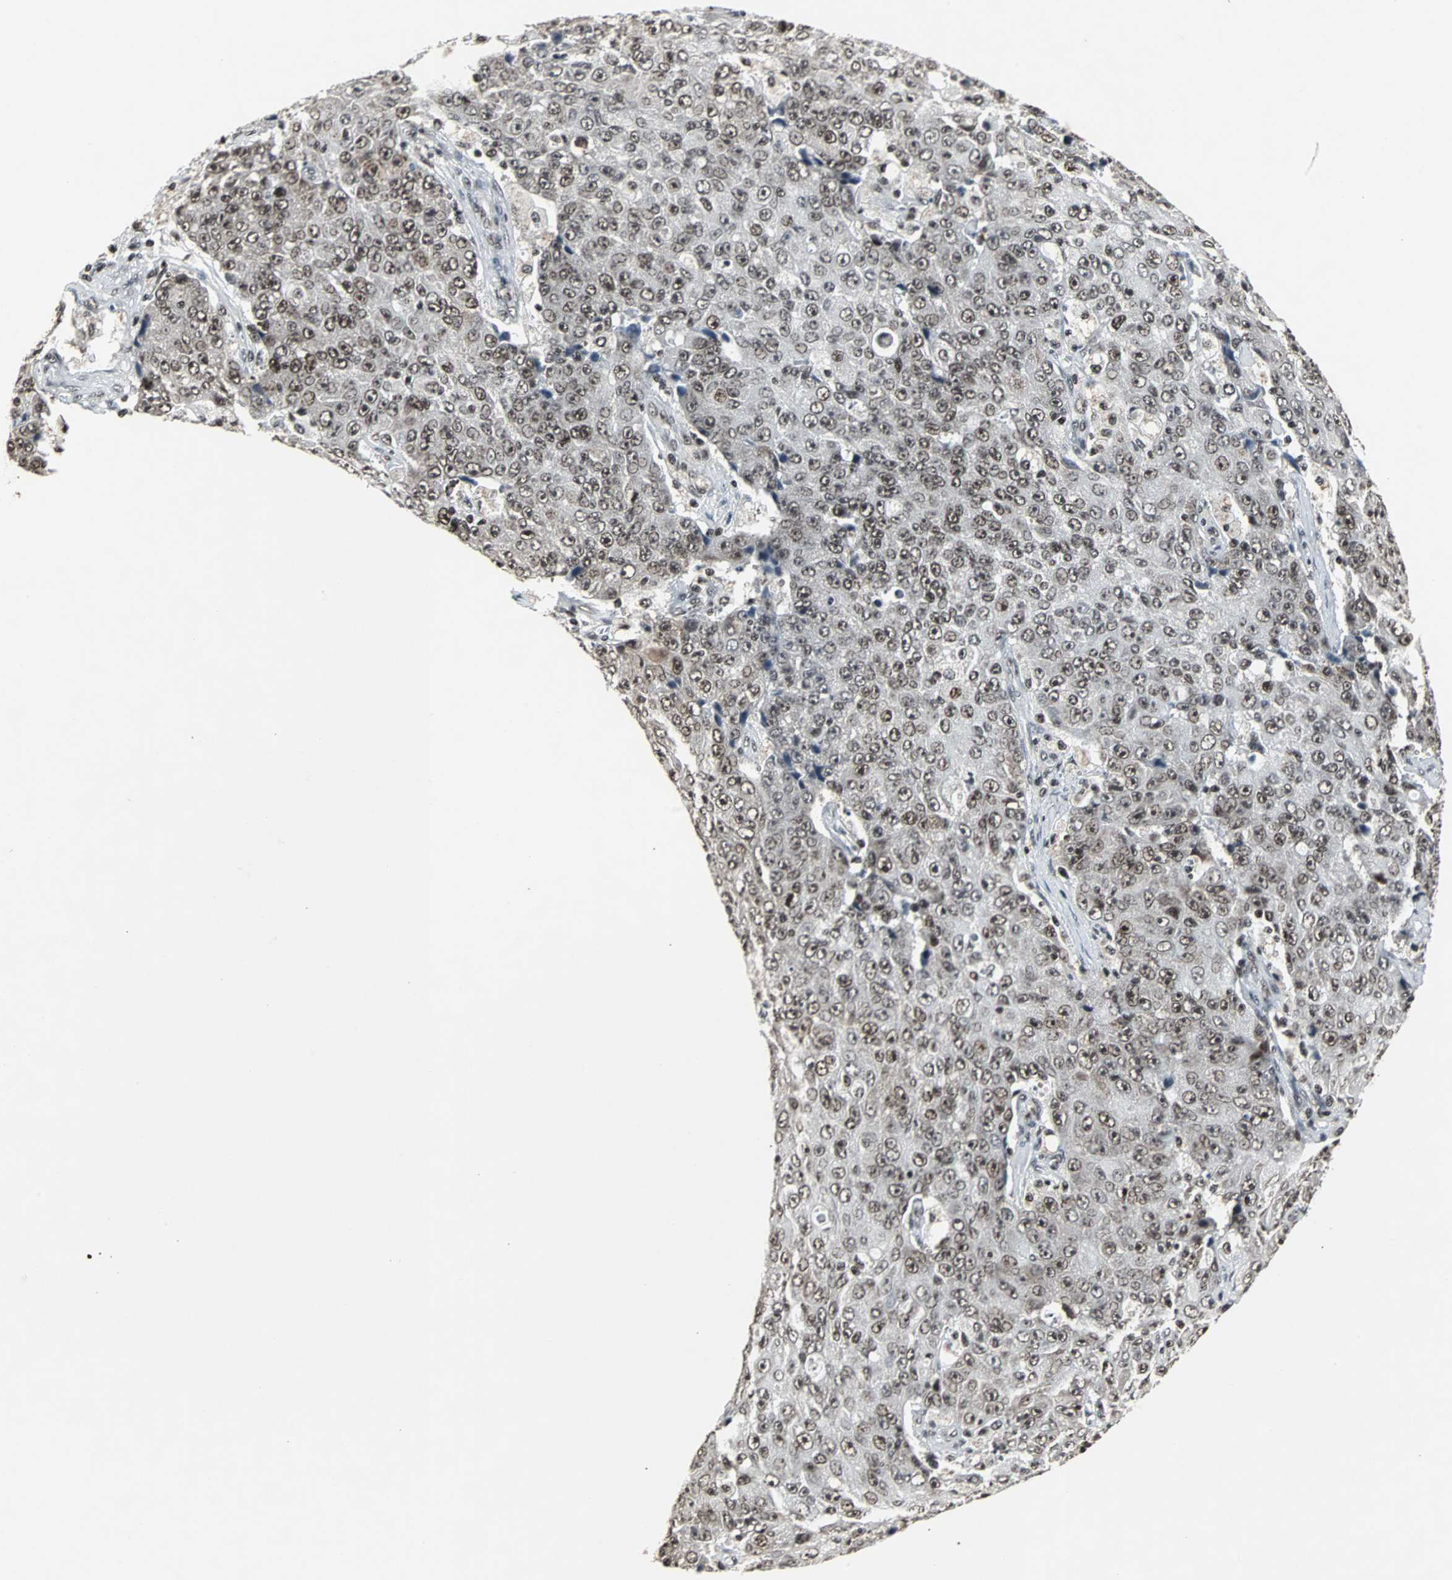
{"staining": {"intensity": "moderate", "quantity": ">75%", "location": "nuclear"}, "tissue": "ovarian cancer", "cell_type": "Tumor cells", "image_type": "cancer", "snomed": [{"axis": "morphology", "description": "Carcinoma, endometroid"}, {"axis": "topography", "description": "Ovary"}], "caption": "IHC micrograph of human ovarian cancer stained for a protein (brown), which demonstrates medium levels of moderate nuclear staining in about >75% of tumor cells.", "gene": "PNKP", "patient": {"sex": "female", "age": 42}}